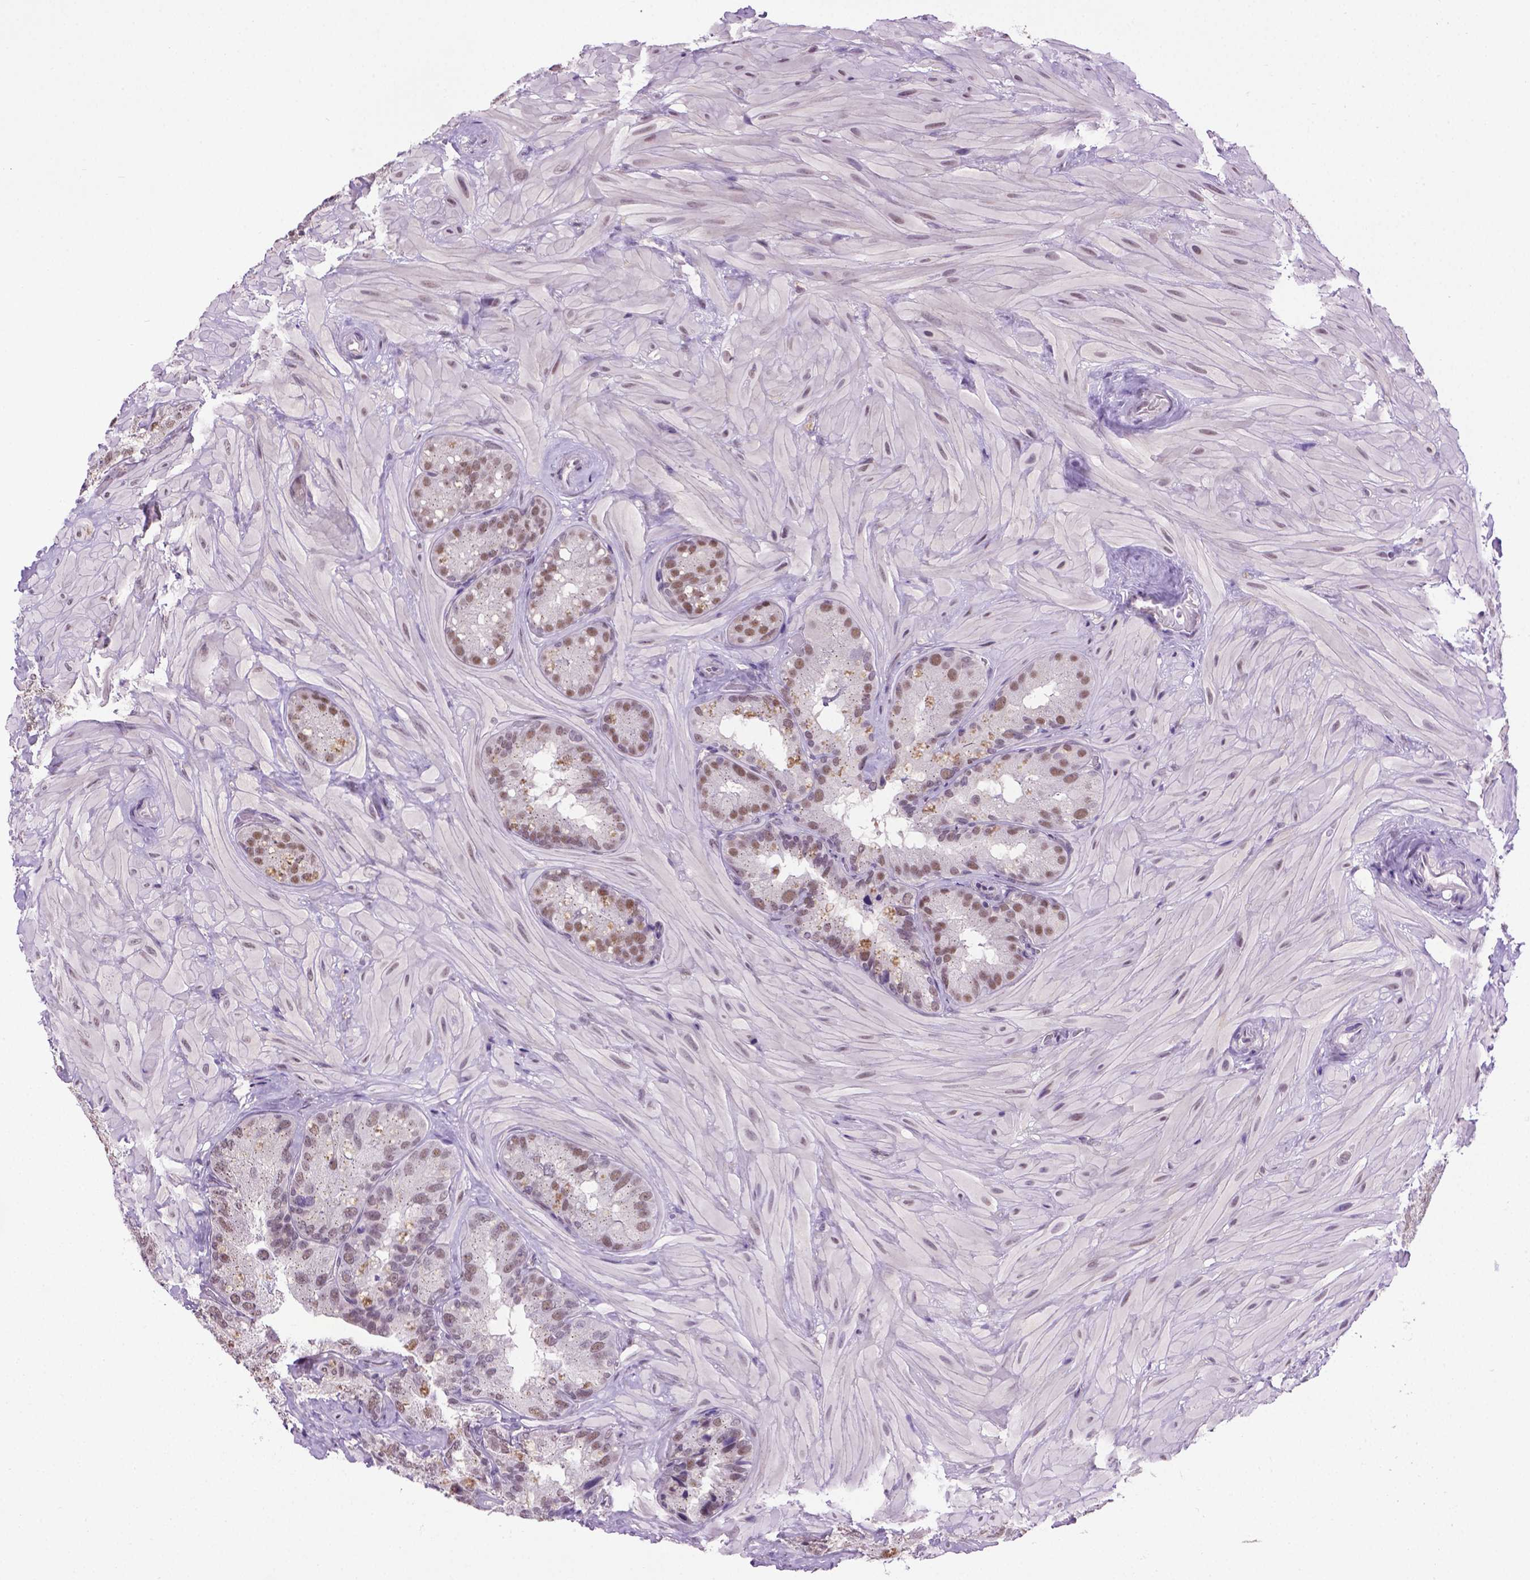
{"staining": {"intensity": "moderate", "quantity": "<25%", "location": "nuclear"}, "tissue": "seminal vesicle", "cell_type": "Glandular cells", "image_type": "normal", "snomed": [{"axis": "morphology", "description": "Normal tissue, NOS"}, {"axis": "topography", "description": "Seminal veicle"}], "caption": "This micrograph shows immunohistochemistry (IHC) staining of normal seminal vesicle, with low moderate nuclear staining in approximately <25% of glandular cells.", "gene": "ABI2", "patient": {"sex": "male", "age": 60}}